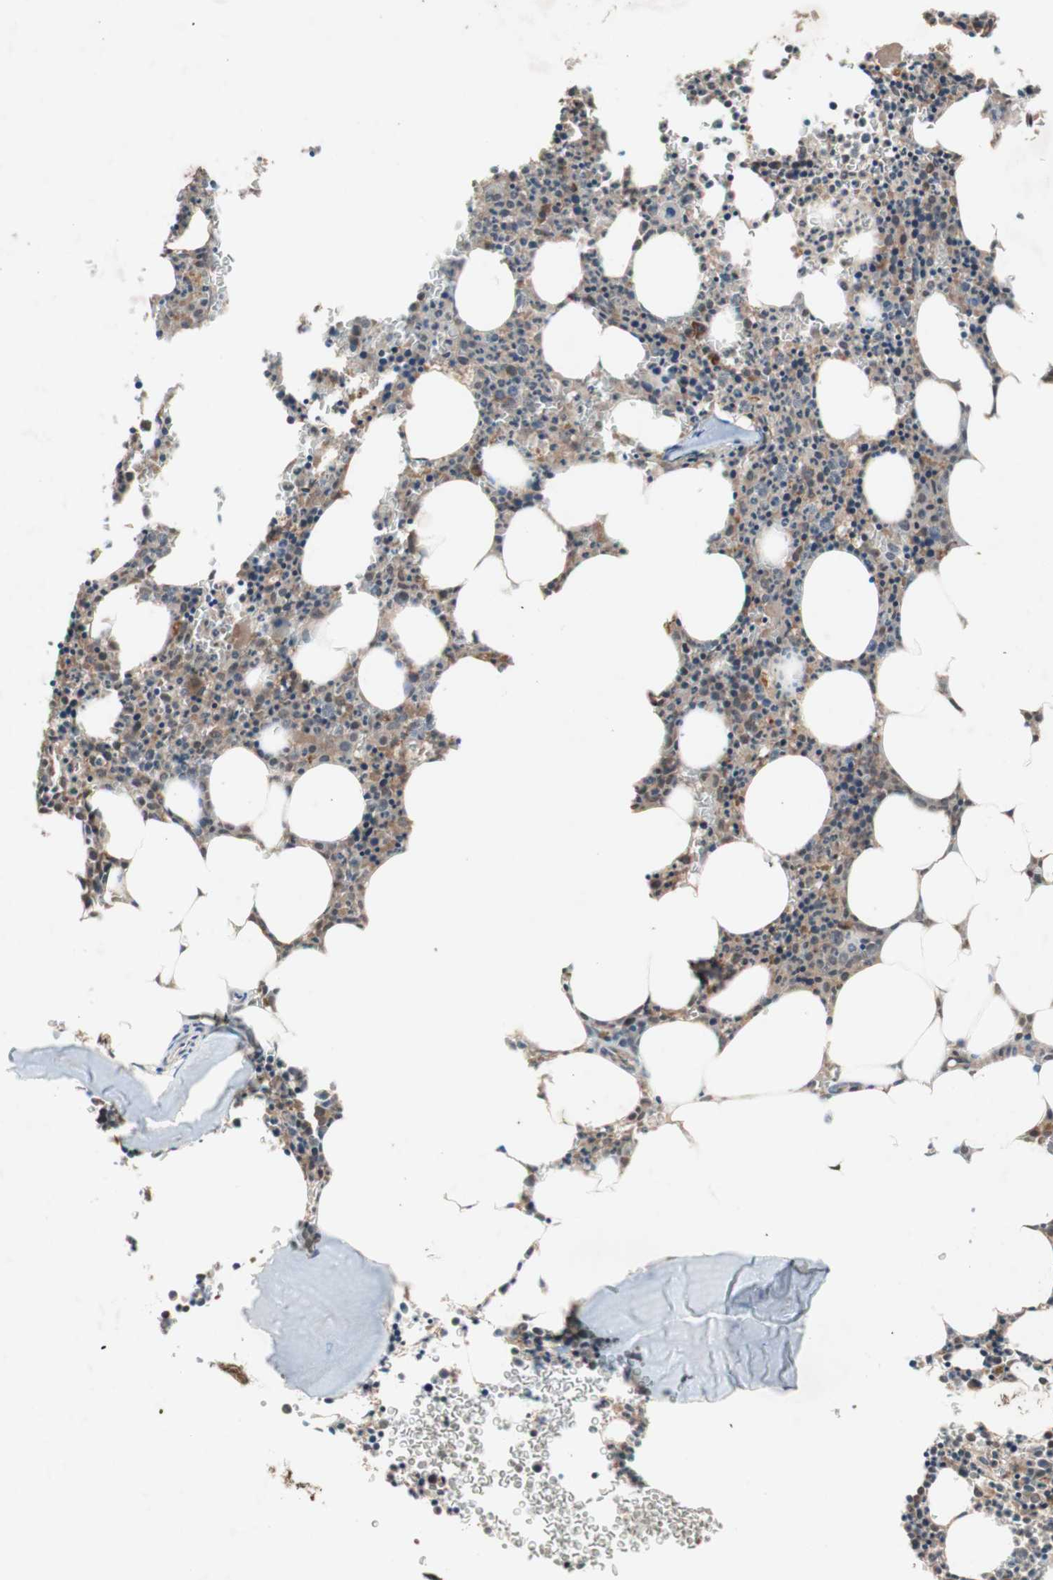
{"staining": {"intensity": "strong", "quantity": "25%-75%", "location": "cytoplasmic/membranous"}, "tissue": "bone marrow", "cell_type": "Hematopoietic cells", "image_type": "normal", "snomed": [{"axis": "morphology", "description": "Normal tissue, NOS"}, {"axis": "morphology", "description": "Inflammation, NOS"}, {"axis": "topography", "description": "Bone marrow"}], "caption": "Bone marrow was stained to show a protein in brown. There is high levels of strong cytoplasmic/membranous positivity in about 25%-75% of hematopoietic cells. (brown staining indicates protein expression, while blue staining denotes nuclei).", "gene": "DDOST", "patient": {"sex": "female", "age": 61}}